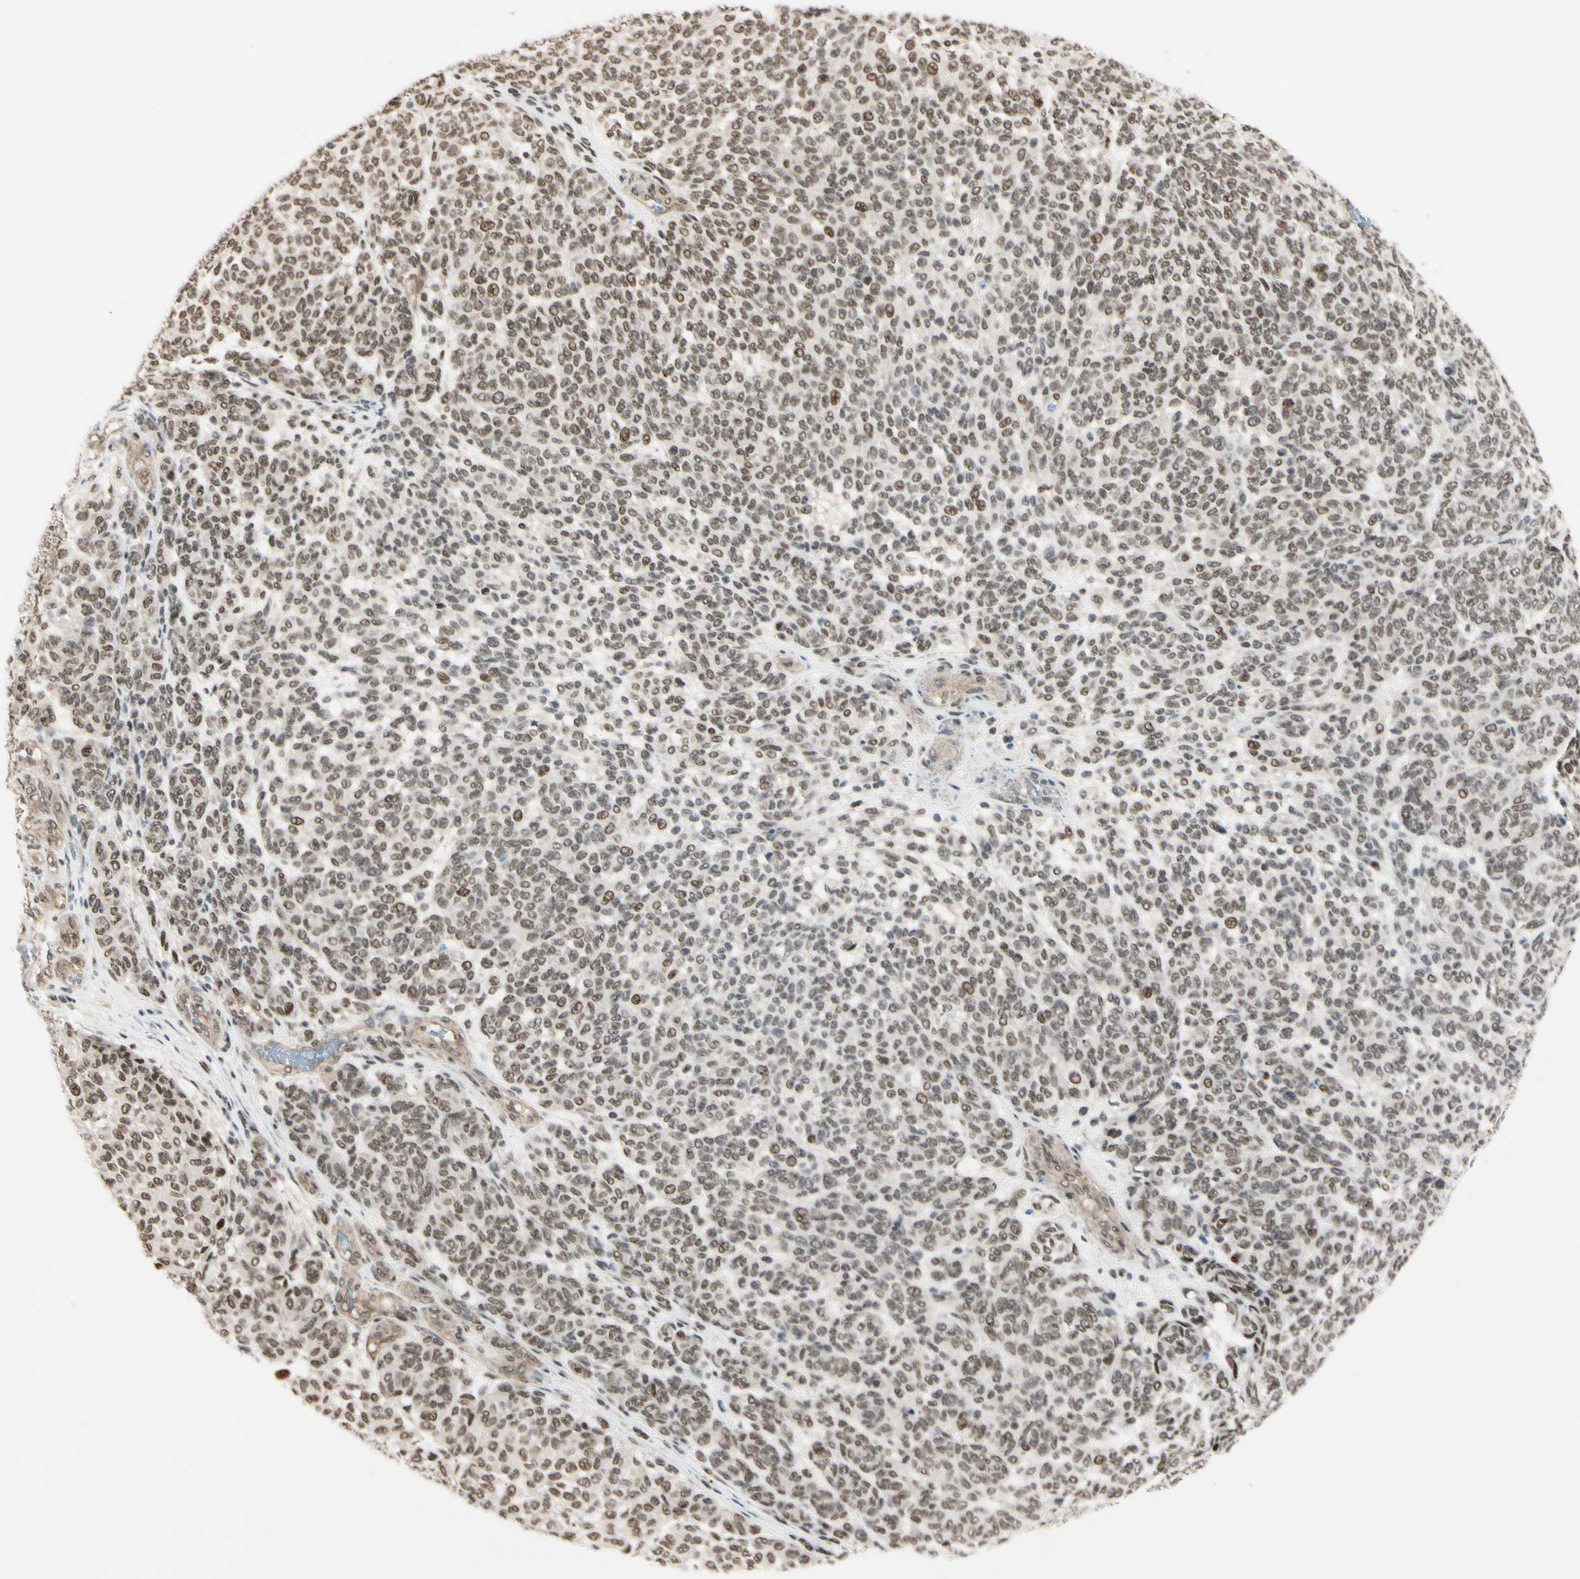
{"staining": {"intensity": "weak", "quantity": ">75%", "location": "nuclear"}, "tissue": "melanoma", "cell_type": "Tumor cells", "image_type": "cancer", "snomed": [{"axis": "morphology", "description": "Malignant melanoma, NOS"}, {"axis": "topography", "description": "Skin"}], "caption": "IHC image of human melanoma stained for a protein (brown), which reveals low levels of weak nuclear staining in about >75% of tumor cells.", "gene": "SUFU", "patient": {"sex": "male", "age": 59}}